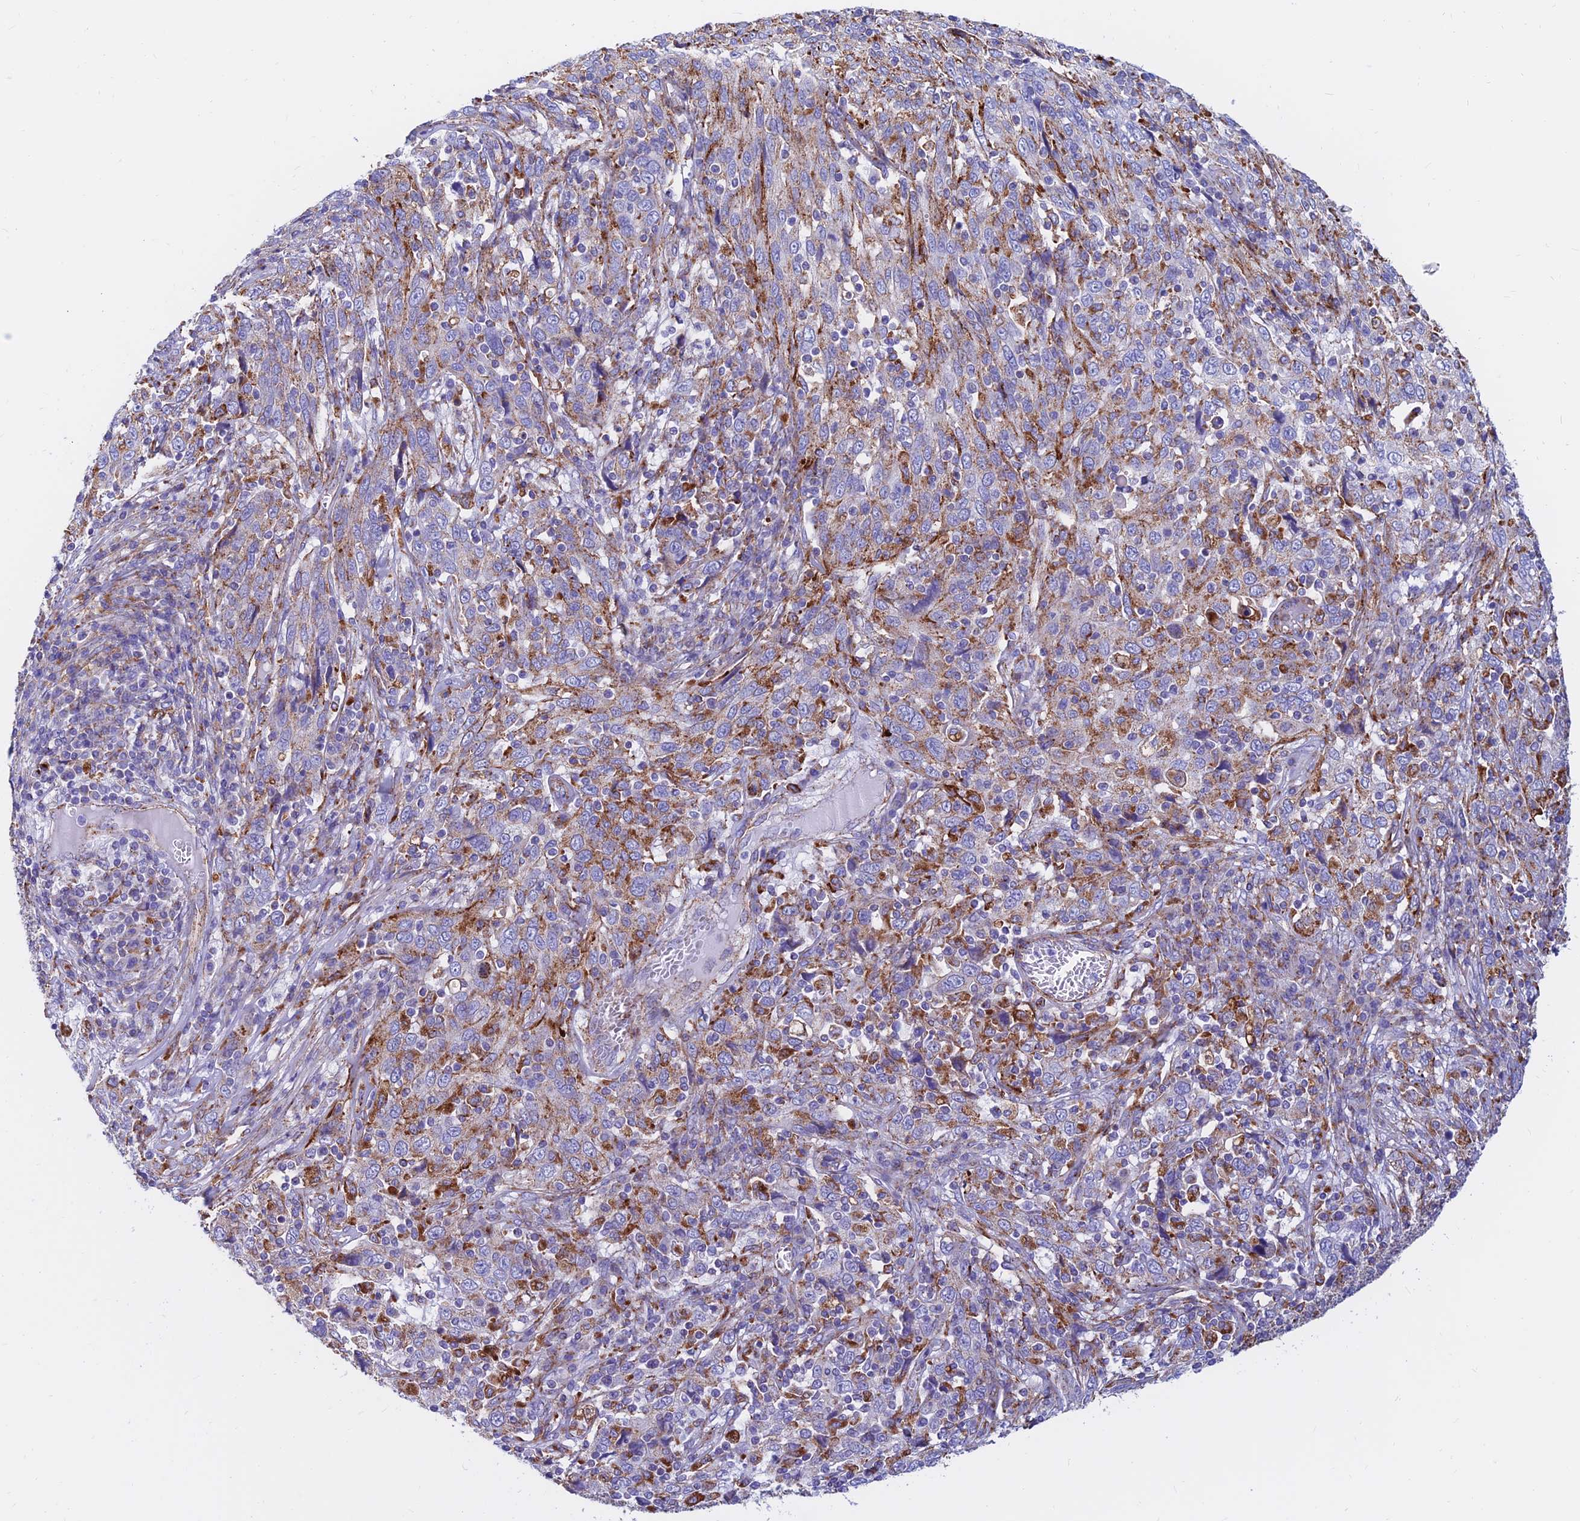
{"staining": {"intensity": "moderate", "quantity": "25%-75%", "location": "cytoplasmic/membranous"}, "tissue": "cervical cancer", "cell_type": "Tumor cells", "image_type": "cancer", "snomed": [{"axis": "morphology", "description": "Squamous cell carcinoma, NOS"}, {"axis": "topography", "description": "Cervix"}], "caption": "A histopathology image showing moderate cytoplasmic/membranous staining in approximately 25%-75% of tumor cells in cervical squamous cell carcinoma, as visualized by brown immunohistochemical staining.", "gene": "SPNS1", "patient": {"sex": "female", "age": 46}}